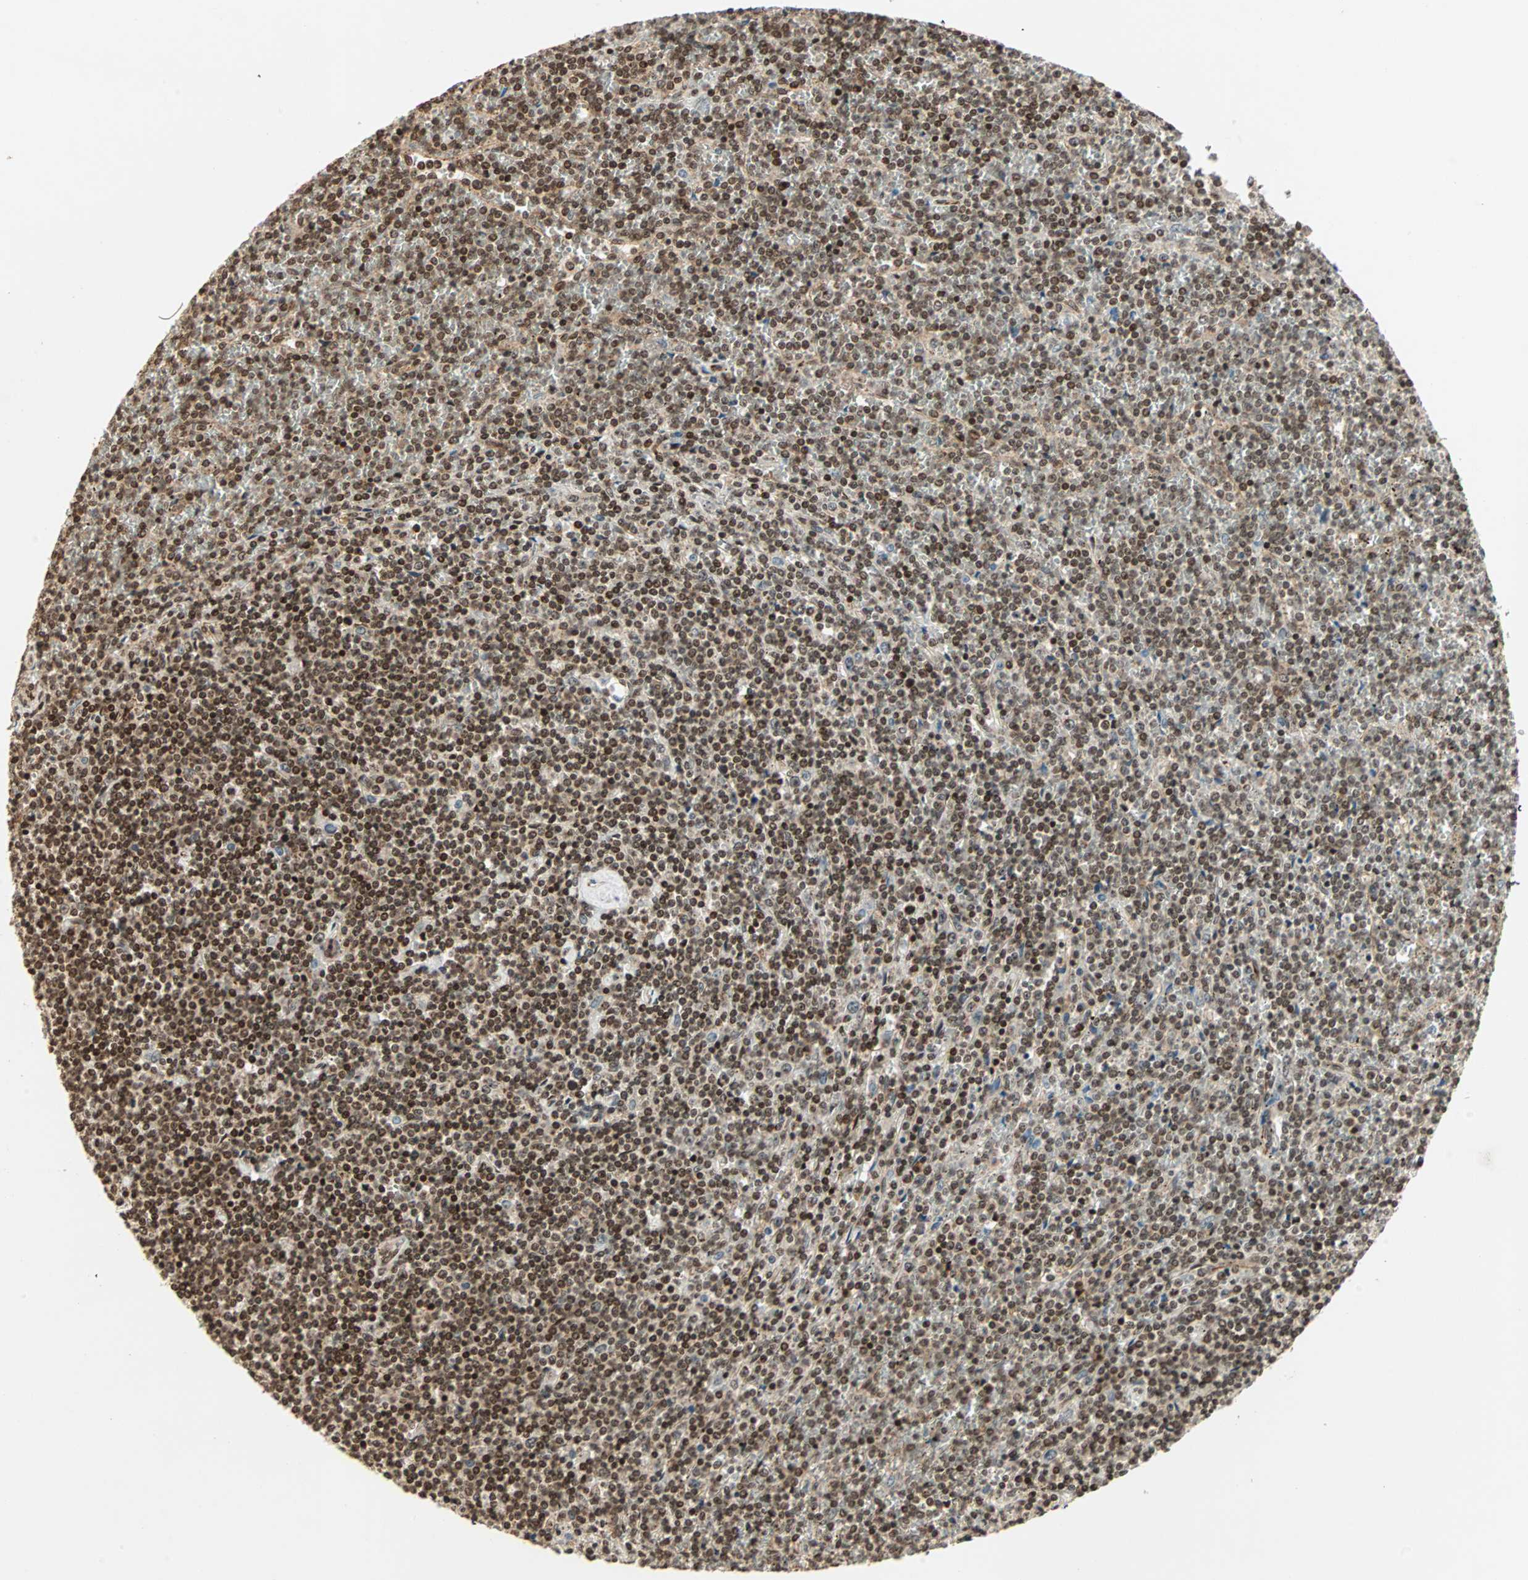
{"staining": {"intensity": "moderate", "quantity": ">75%", "location": "nuclear"}, "tissue": "lymphoma", "cell_type": "Tumor cells", "image_type": "cancer", "snomed": [{"axis": "morphology", "description": "Malignant lymphoma, non-Hodgkin's type, Low grade"}, {"axis": "topography", "description": "Spleen"}], "caption": "Immunohistochemistry (DAB (3,3'-diaminobenzidine)) staining of human lymphoma reveals moderate nuclear protein positivity in about >75% of tumor cells. Immunohistochemistry stains the protein of interest in brown and the nuclei are stained blue.", "gene": "ZBED9", "patient": {"sex": "female", "age": 19}}